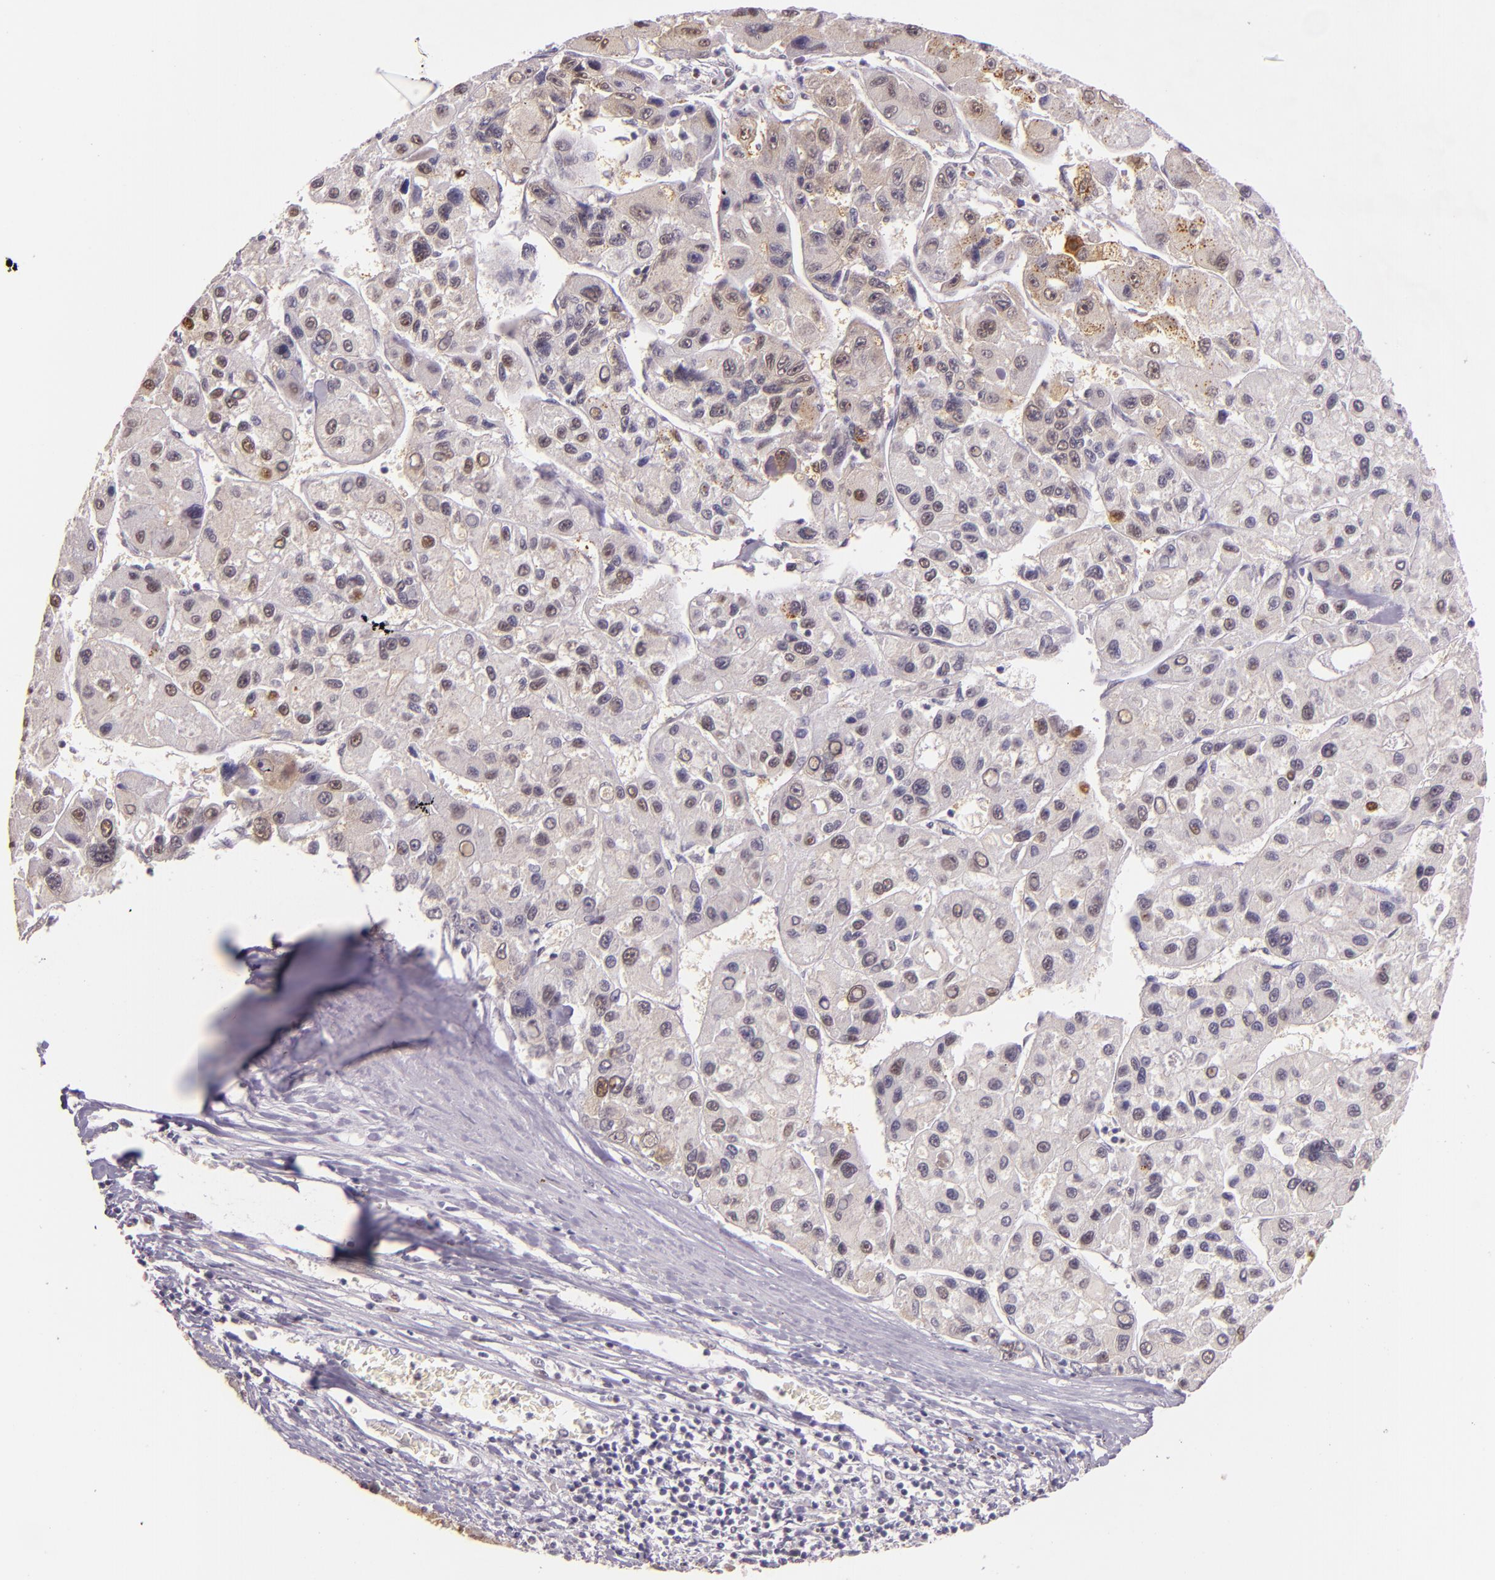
{"staining": {"intensity": "weak", "quantity": "<25%", "location": "cytoplasmic/membranous,nuclear"}, "tissue": "liver cancer", "cell_type": "Tumor cells", "image_type": "cancer", "snomed": [{"axis": "morphology", "description": "Carcinoma, Hepatocellular, NOS"}, {"axis": "topography", "description": "Liver"}], "caption": "Liver hepatocellular carcinoma was stained to show a protein in brown. There is no significant staining in tumor cells.", "gene": "HSPA8", "patient": {"sex": "male", "age": 64}}